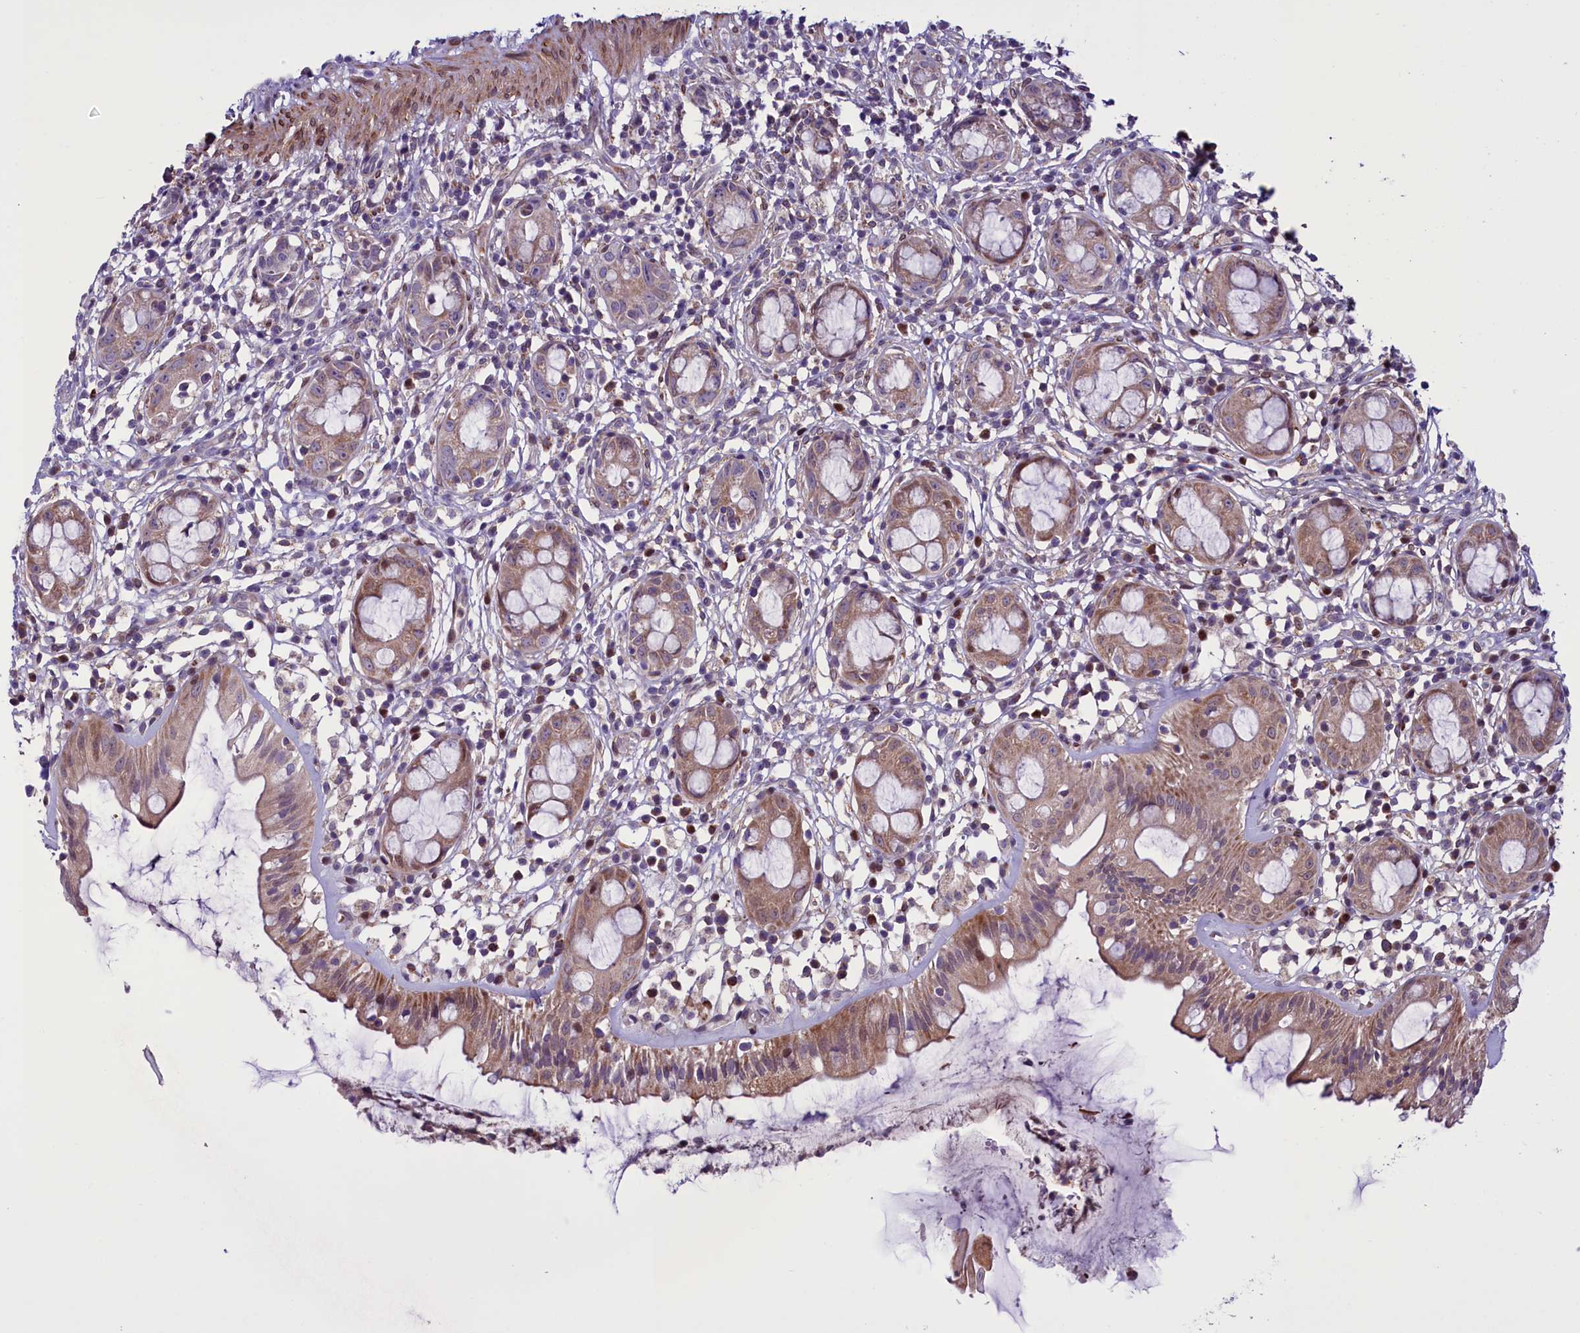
{"staining": {"intensity": "moderate", "quantity": ">75%", "location": "cytoplasmic/membranous"}, "tissue": "rectum", "cell_type": "Glandular cells", "image_type": "normal", "snomed": [{"axis": "morphology", "description": "Normal tissue, NOS"}, {"axis": "topography", "description": "Rectum"}], "caption": "The immunohistochemical stain highlights moderate cytoplasmic/membranous staining in glandular cells of unremarkable rectum. Nuclei are stained in blue.", "gene": "MIEF2", "patient": {"sex": "female", "age": 57}}